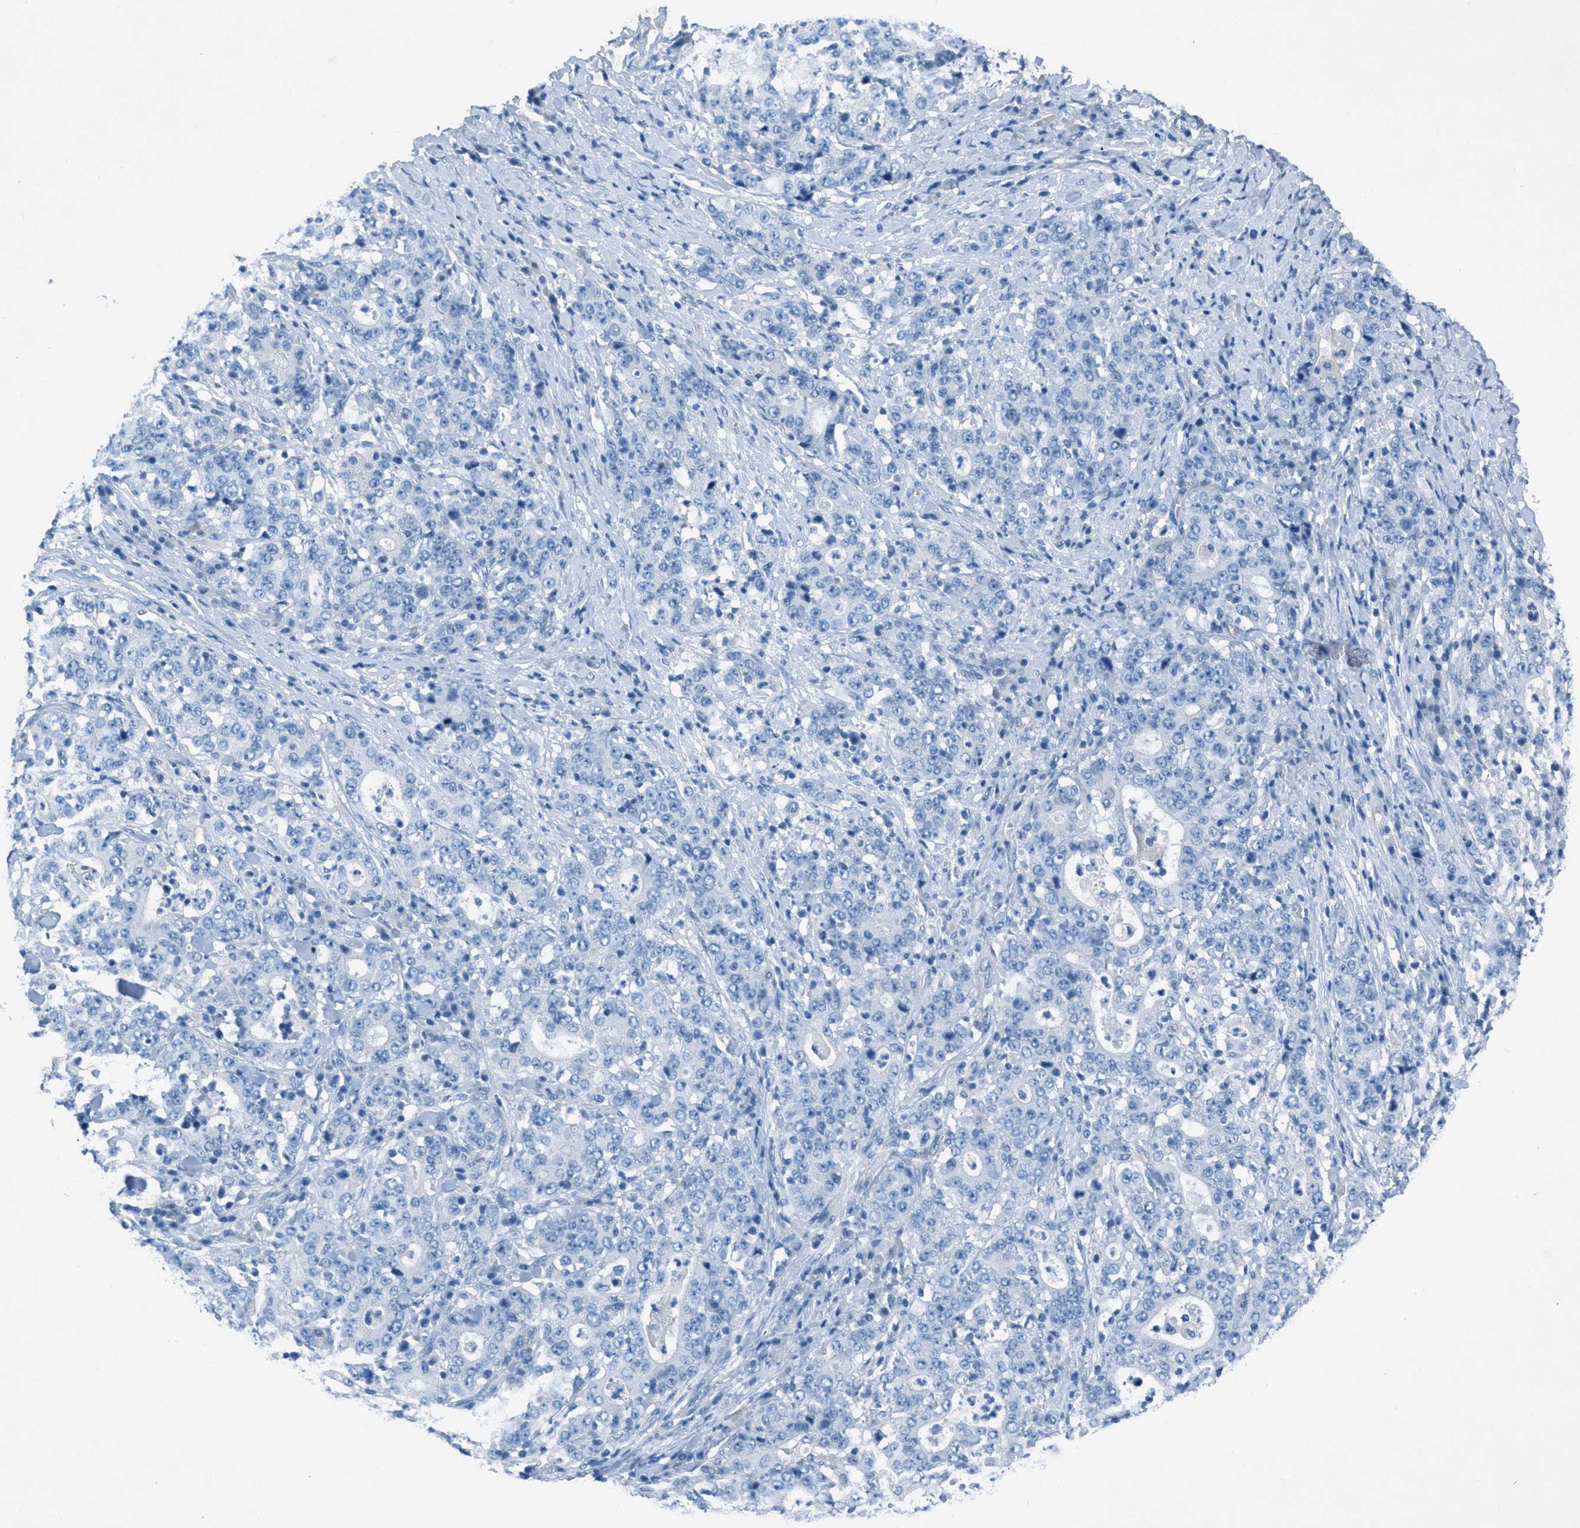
{"staining": {"intensity": "negative", "quantity": "none", "location": "none"}, "tissue": "stomach cancer", "cell_type": "Tumor cells", "image_type": "cancer", "snomed": [{"axis": "morphology", "description": "Normal tissue, NOS"}, {"axis": "morphology", "description": "Adenocarcinoma, NOS"}, {"axis": "topography", "description": "Stomach, upper"}, {"axis": "topography", "description": "Stomach"}], "caption": "Tumor cells show no significant expression in stomach adenocarcinoma. (DAB immunohistochemistry, high magnification).", "gene": "GALNT17", "patient": {"sex": "male", "age": 59}}